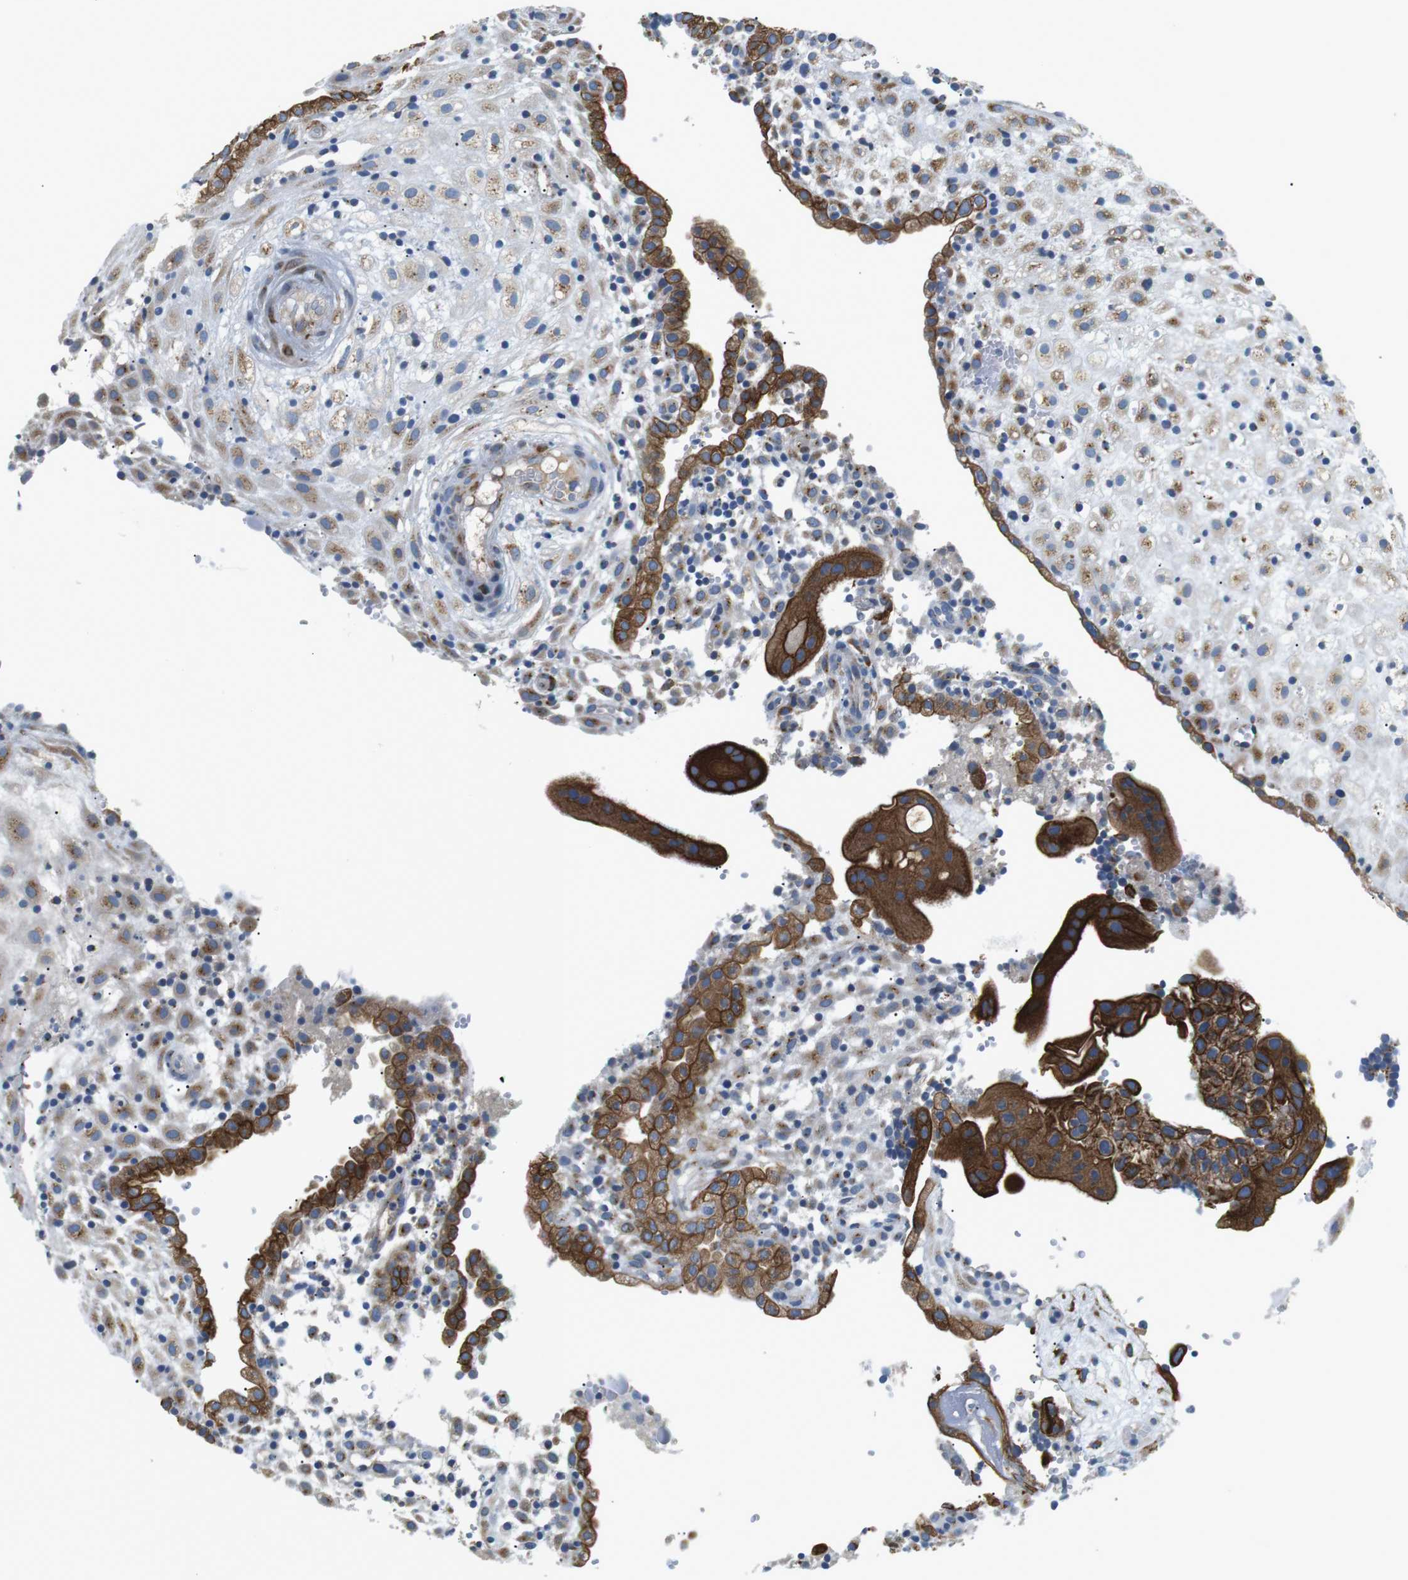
{"staining": {"intensity": "strong", "quantity": "25%-75%", "location": "cytoplasmic/membranous"}, "tissue": "placenta", "cell_type": "Decidual cells", "image_type": "normal", "snomed": [{"axis": "morphology", "description": "Normal tissue, NOS"}, {"axis": "topography", "description": "Placenta"}], "caption": "A brown stain highlights strong cytoplasmic/membranous expression of a protein in decidual cells of normal human placenta.", "gene": "UNC5CL", "patient": {"sex": "female", "age": 18}}